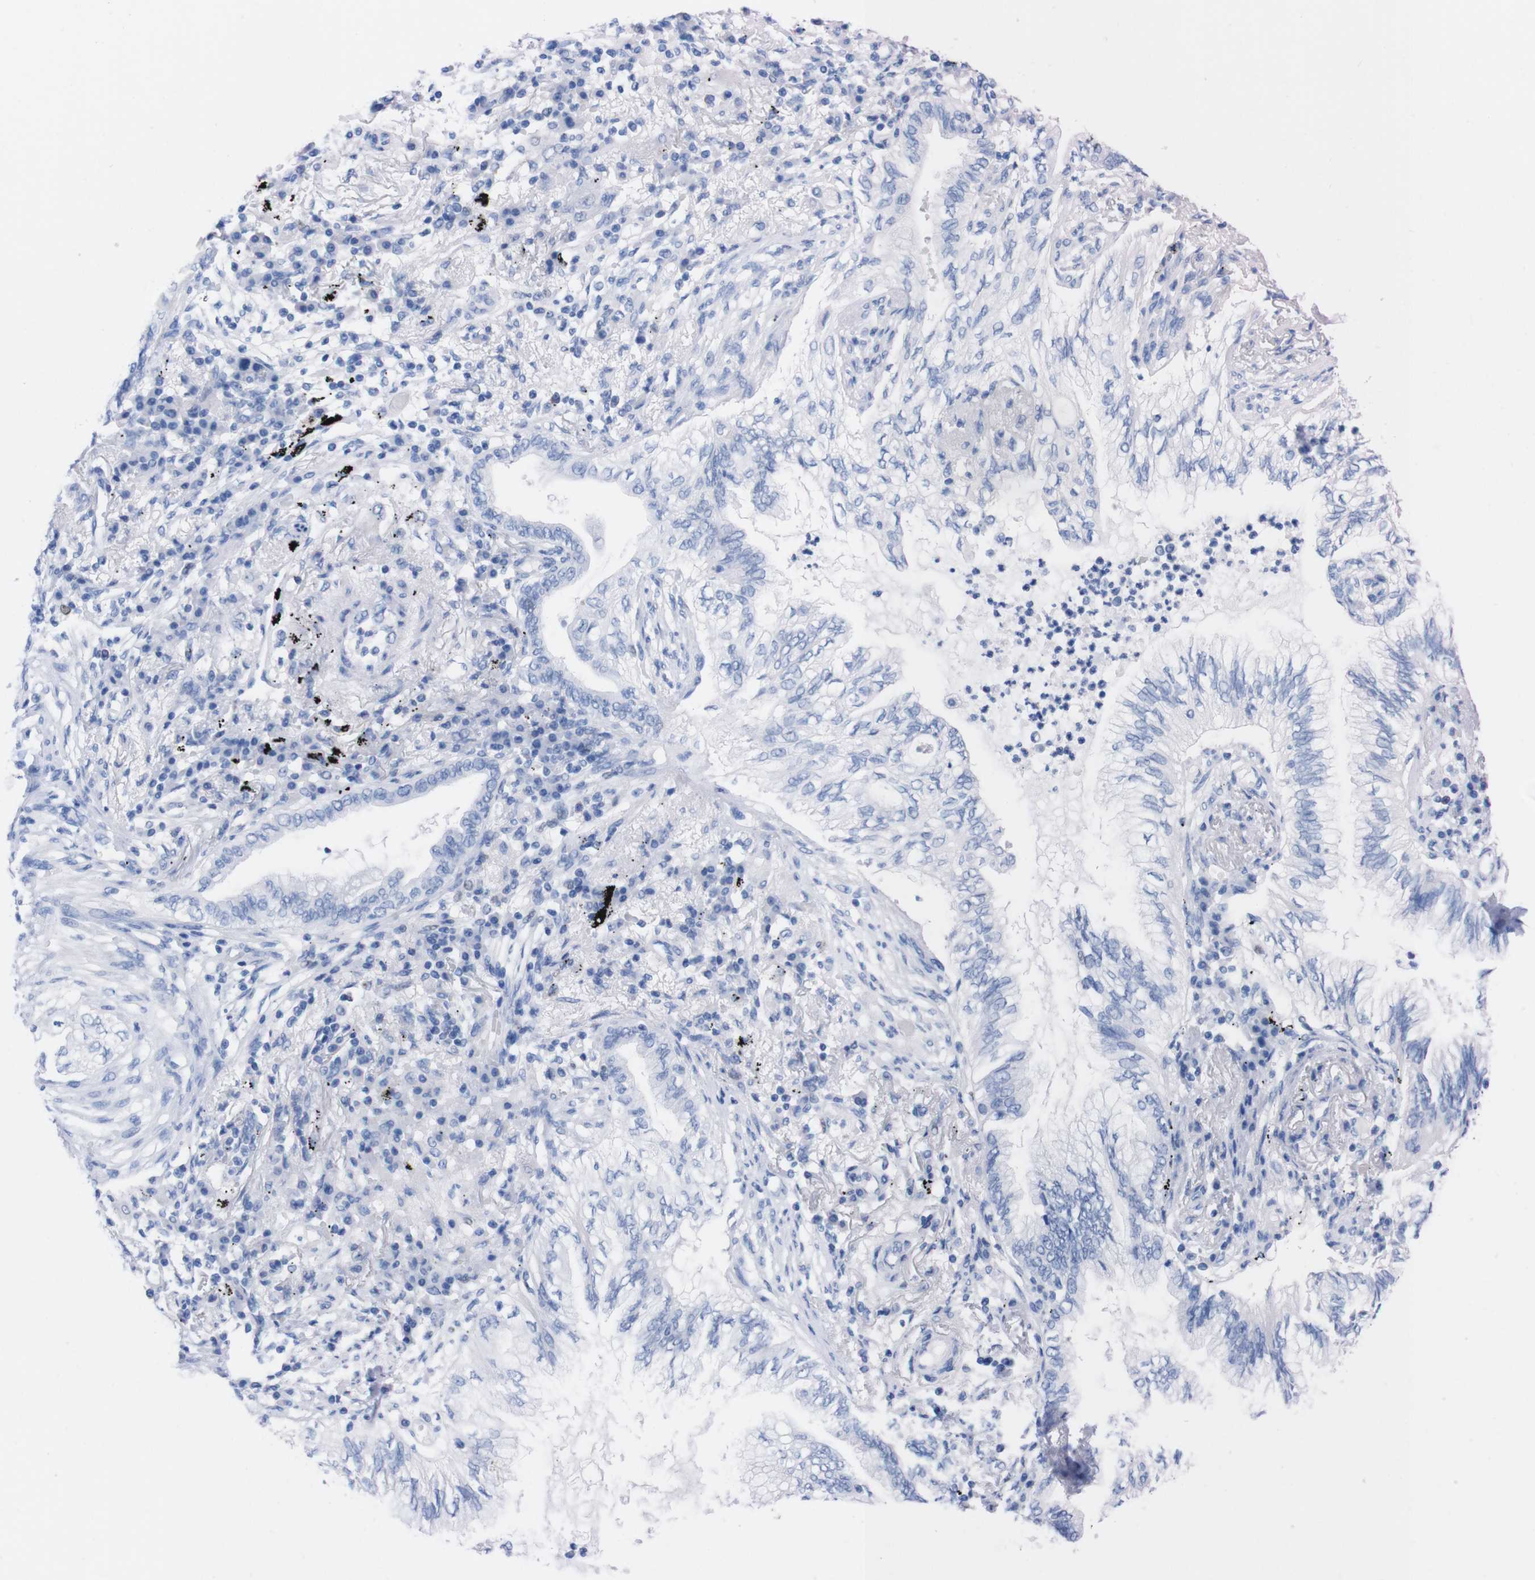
{"staining": {"intensity": "negative", "quantity": "none", "location": "none"}, "tissue": "lung cancer", "cell_type": "Tumor cells", "image_type": "cancer", "snomed": [{"axis": "morphology", "description": "Normal tissue, NOS"}, {"axis": "morphology", "description": "Adenocarcinoma, NOS"}, {"axis": "topography", "description": "Bronchus"}, {"axis": "topography", "description": "Lung"}], "caption": "Immunohistochemistry histopathology image of neoplastic tissue: human lung adenocarcinoma stained with DAB (3,3'-diaminobenzidine) exhibits no significant protein expression in tumor cells.", "gene": "P2RY12", "patient": {"sex": "female", "age": 70}}